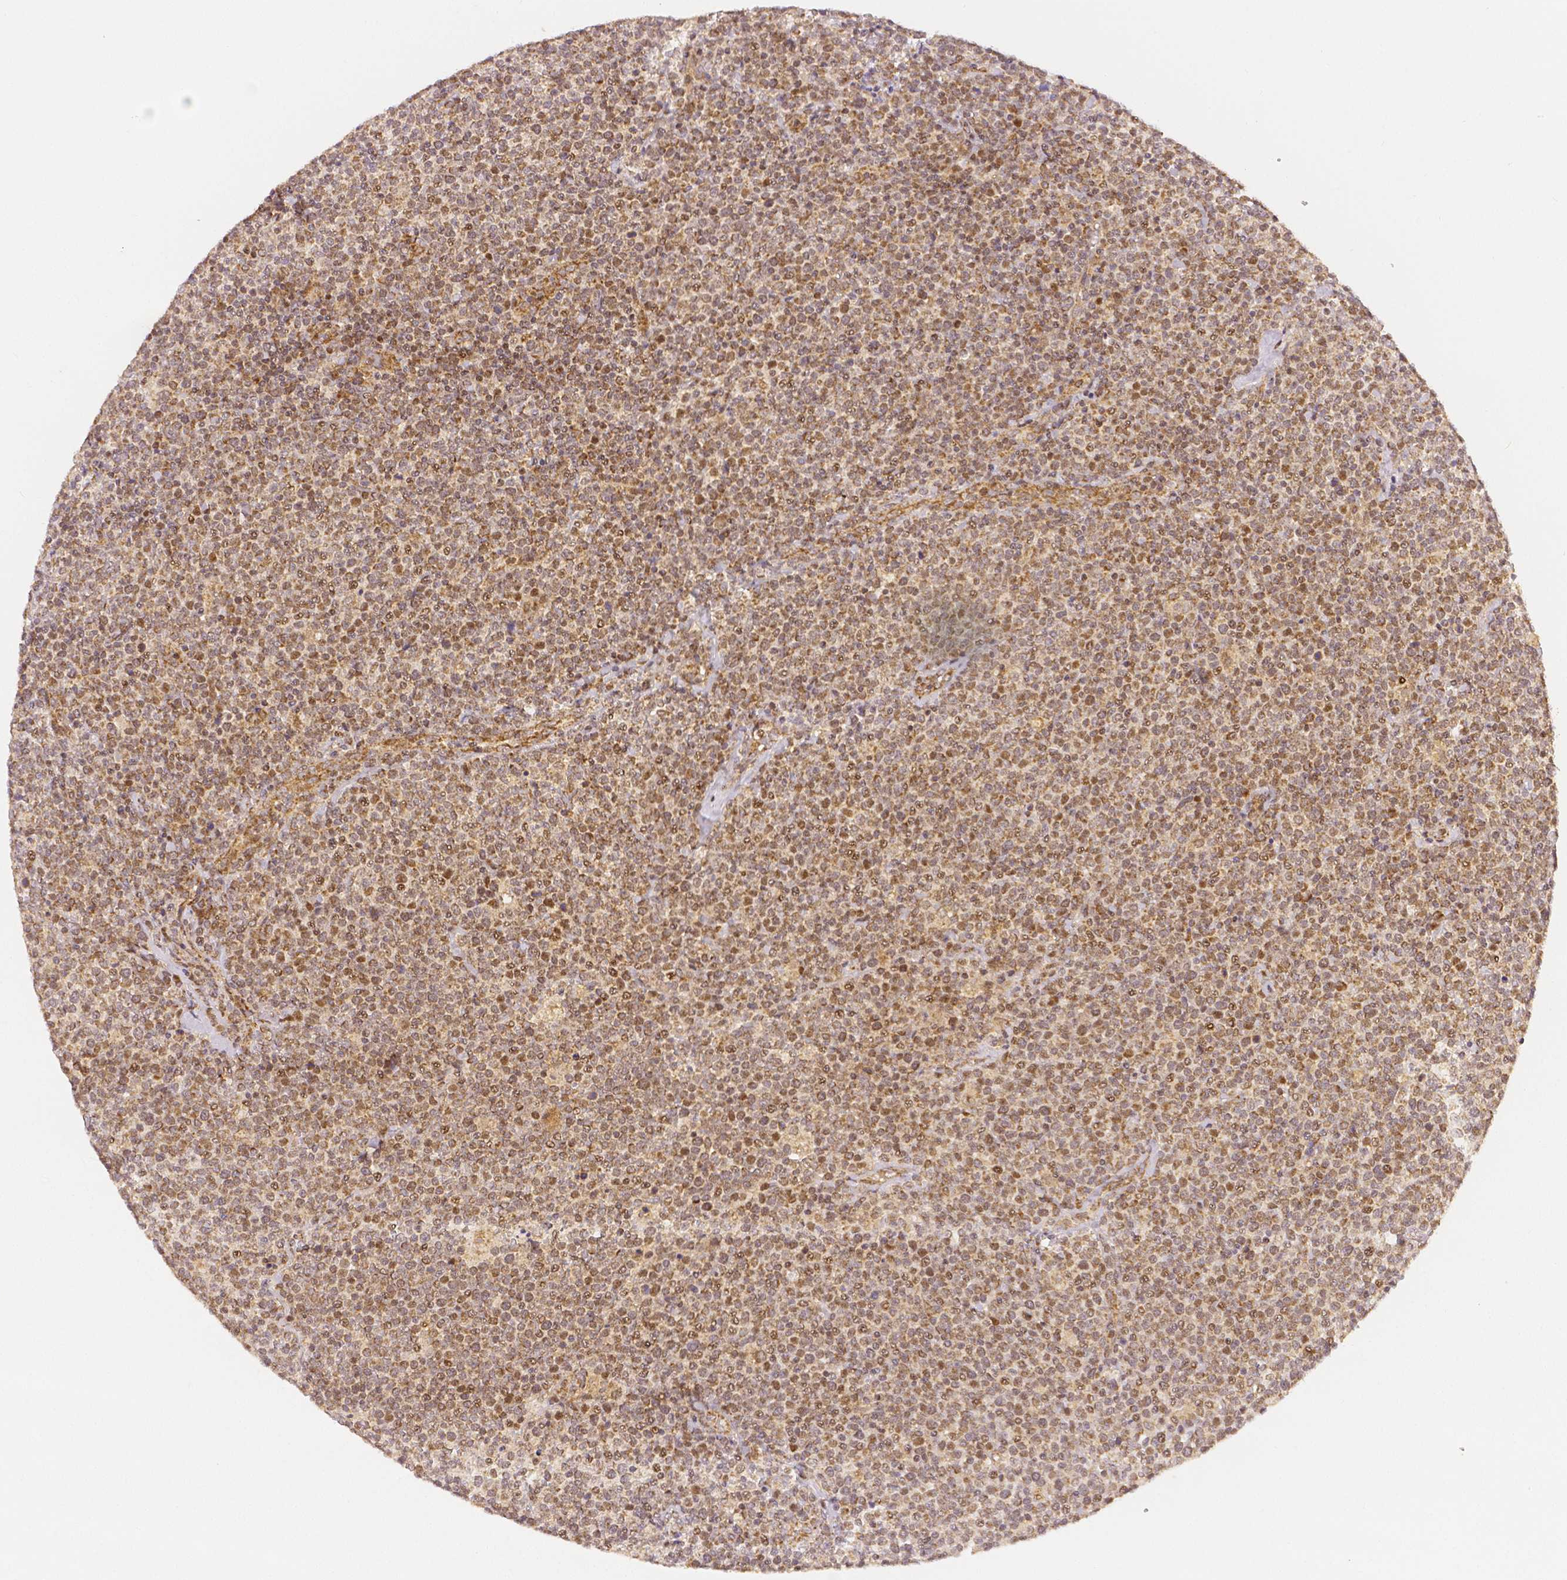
{"staining": {"intensity": "moderate", "quantity": ">75%", "location": "nuclear"}, "tissue": "lymphoma", "cell_type": "Tumor cells", "image_type": "cancer", "snomed": [{"axis": "morphology", "description": "Malignant lymphoma, non-Hodgkin's type, High grade"}, {"axis": "topography", "description": "Lymph node"}], "caption": "Immunohistochemical staining of human lymphoma displays medium levels of moderate nuclear protein positivity in about >75% of tumor cells.", "gene": "RHOT1", "patient": {"sex": "male", "age": 61}}